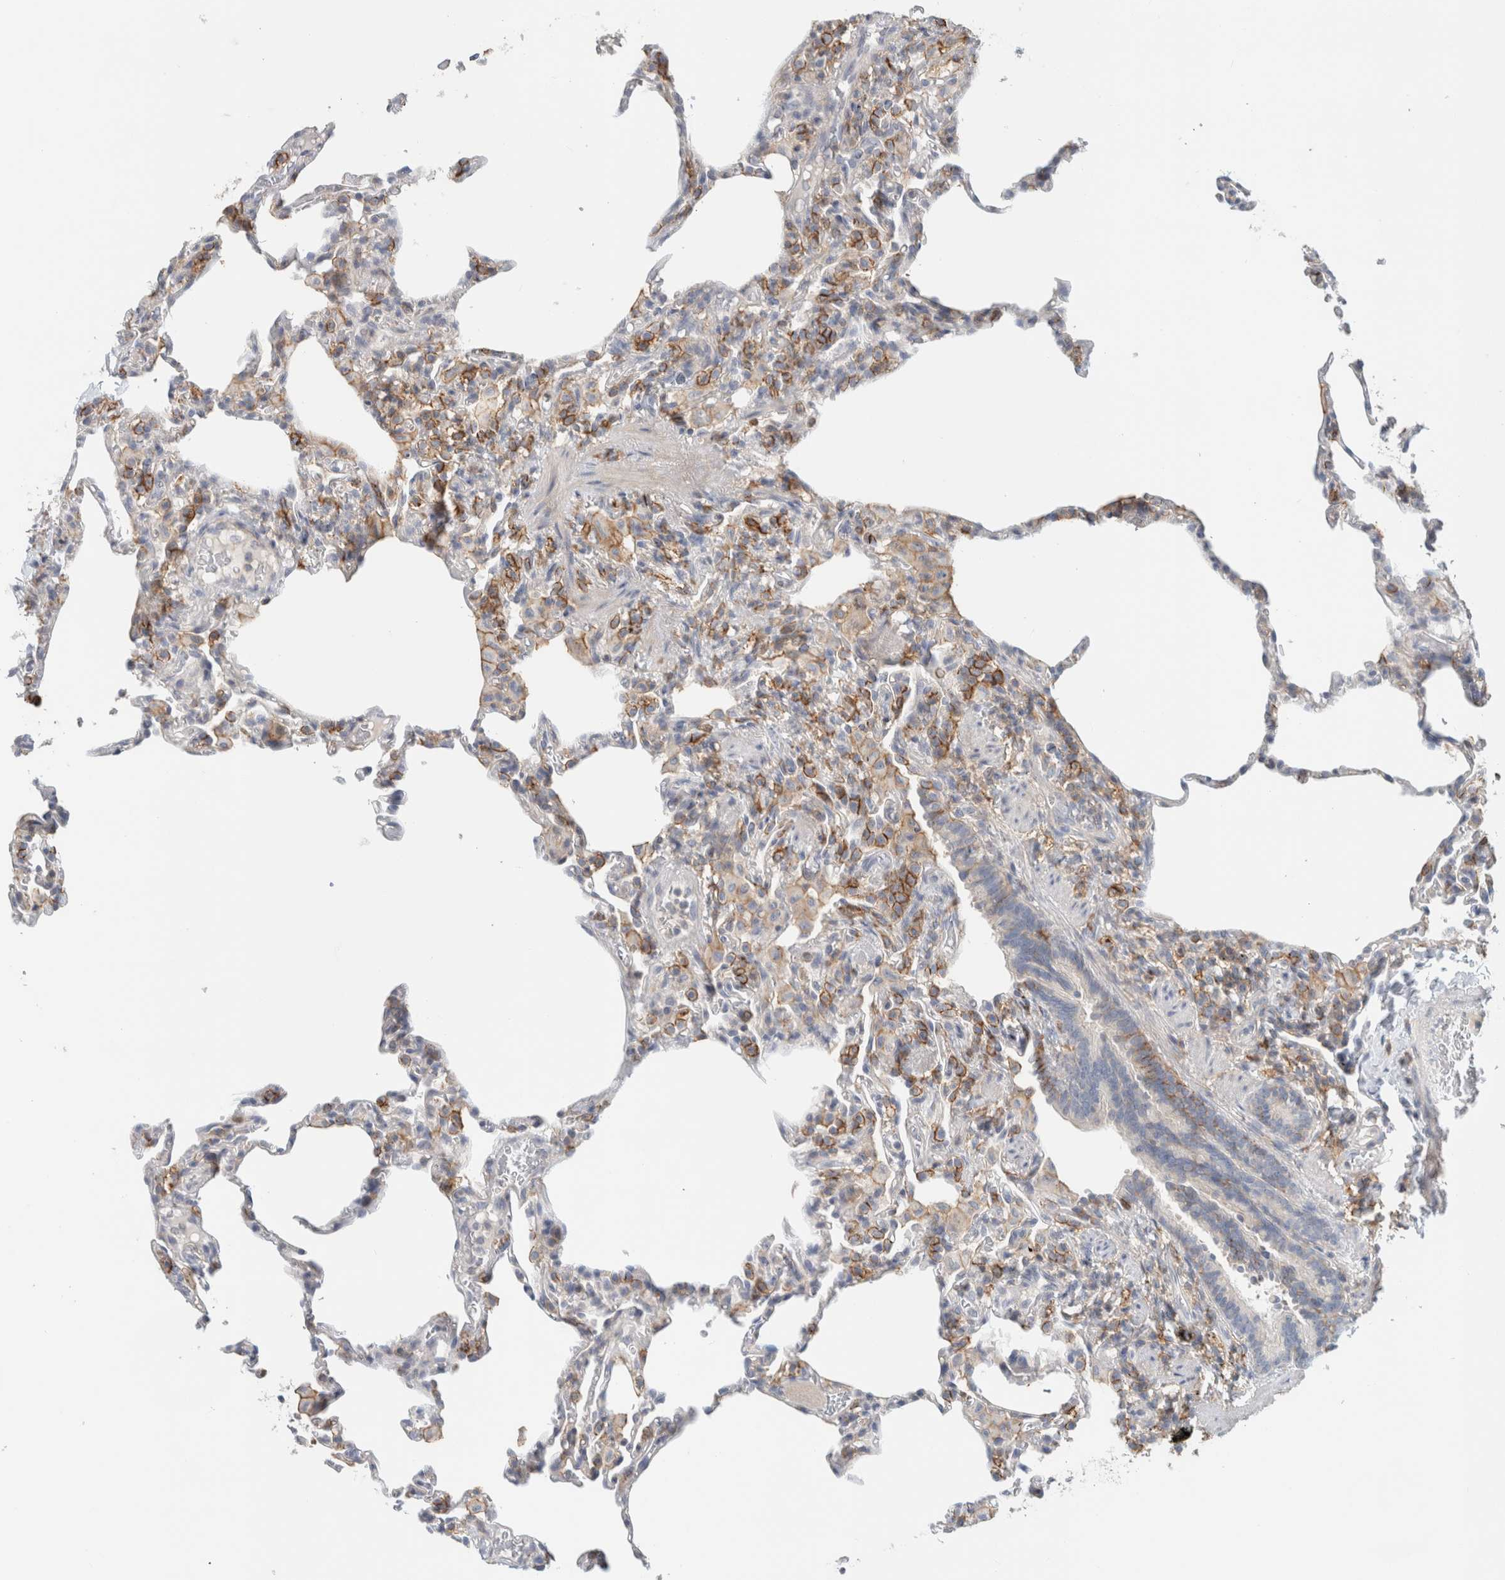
{"staining": {"intensity": "moderate", "quantity": "<25%", "location": "cytoplasmic/membranous"}, "tissue": "lung", "cell_type": "Alveolar cells", "image_type": "normal", "snomed": [{"axis": "morphology", "description": "Normal tissue, NOS"}, {"axis": "topography", "description": "Lung"}], "caption": "Moderate cytoplasmic/membranous expression is identified in approximately <25% of alveolar cells in benign lung.", "gene": "ERCC6L2", "patient": {"sex": "male", "age": 20}}